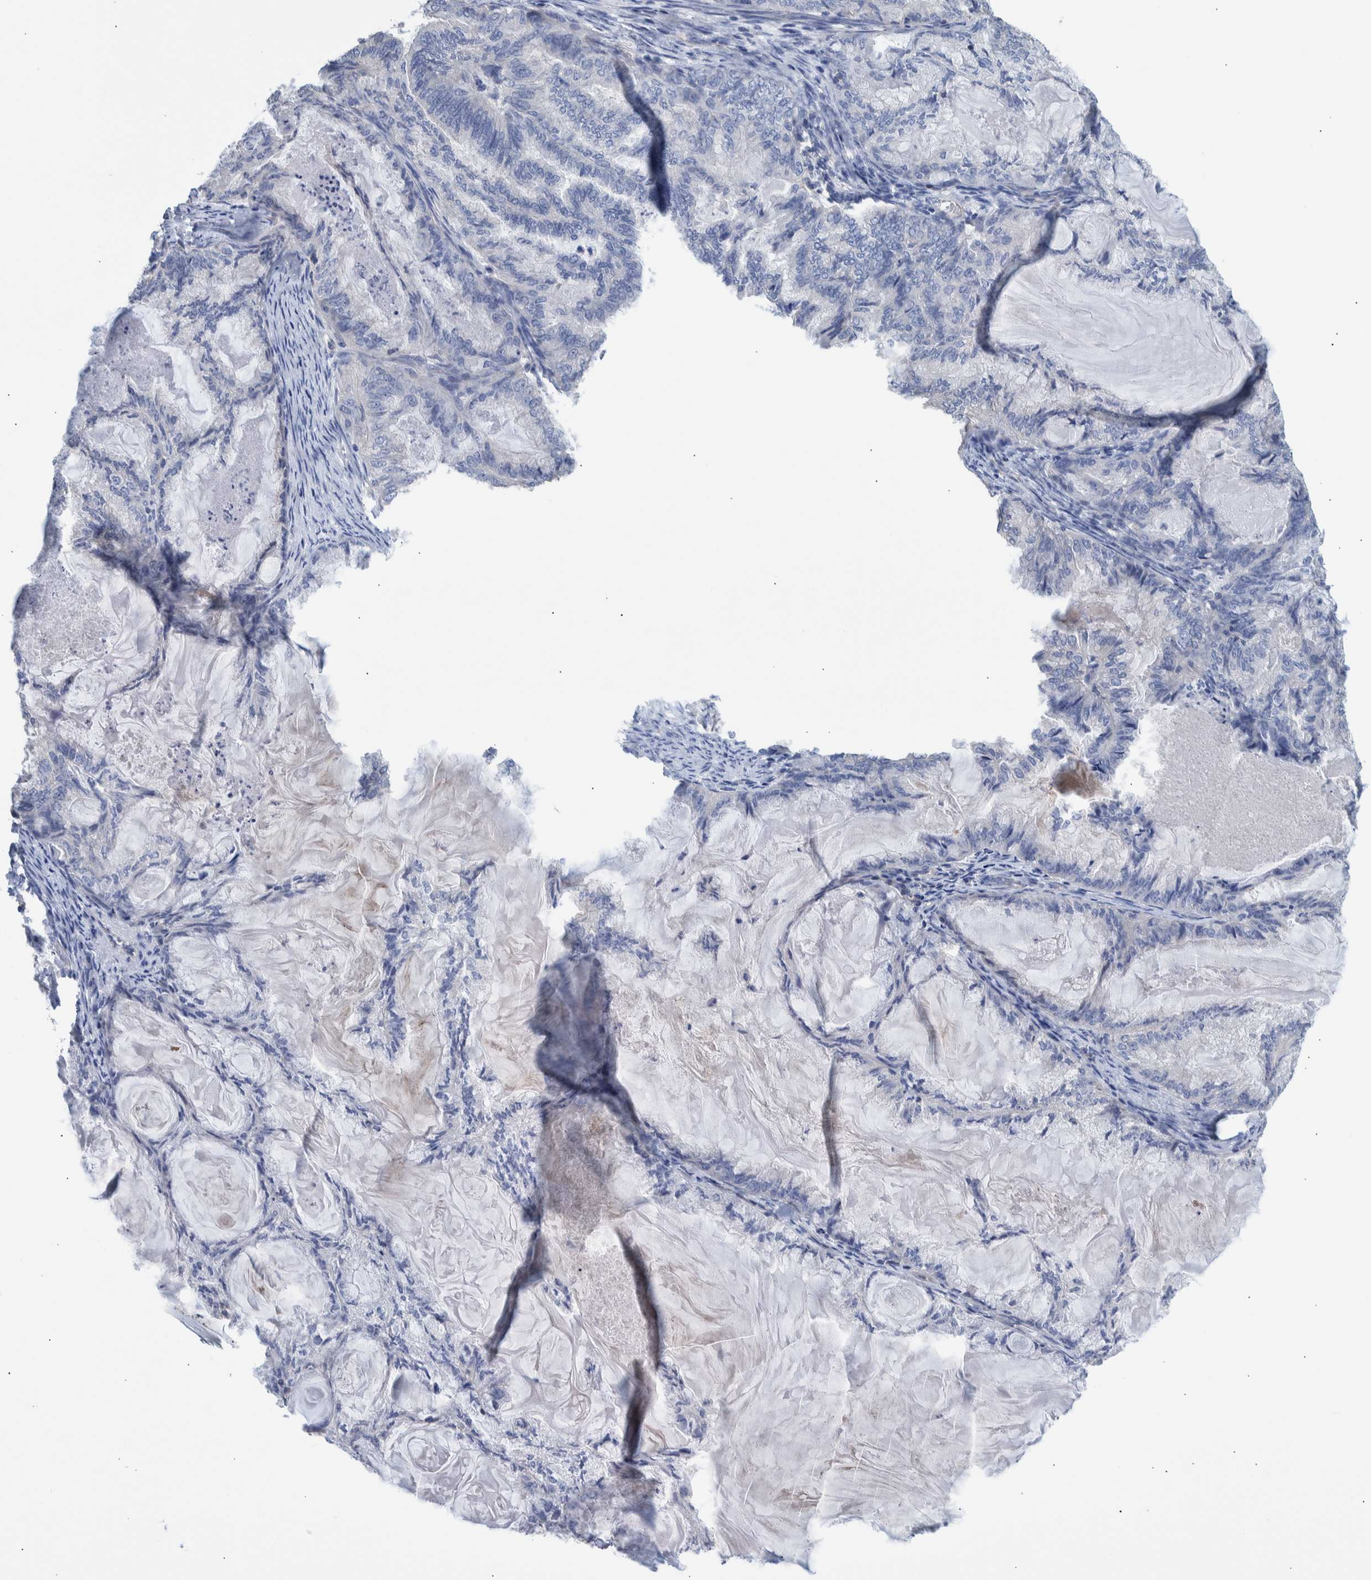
{"staining": {"intensity": "negative", "quantity": "none", "location": "none"}, "tissue": "endometrial cancer", "cell_type": "Tumor cells", "image_type": "cancer", "snomed": [{"axis": "morphology", "description": "Adenocarcinoma, NOS"}, {"axis": "topography", "description": "Endometrium"}], "caption": "The micrograph demonstrates no staining of tumor cells in endometrial adenocarcinoma. The staining was performed using DAB to visualize the protein expression in brown, while the nuclei were stained in blue with hematoxylin (Magnification: 20x).", "gene": "PPP3CC", "patient": {"sex": "female", "age": 86}}